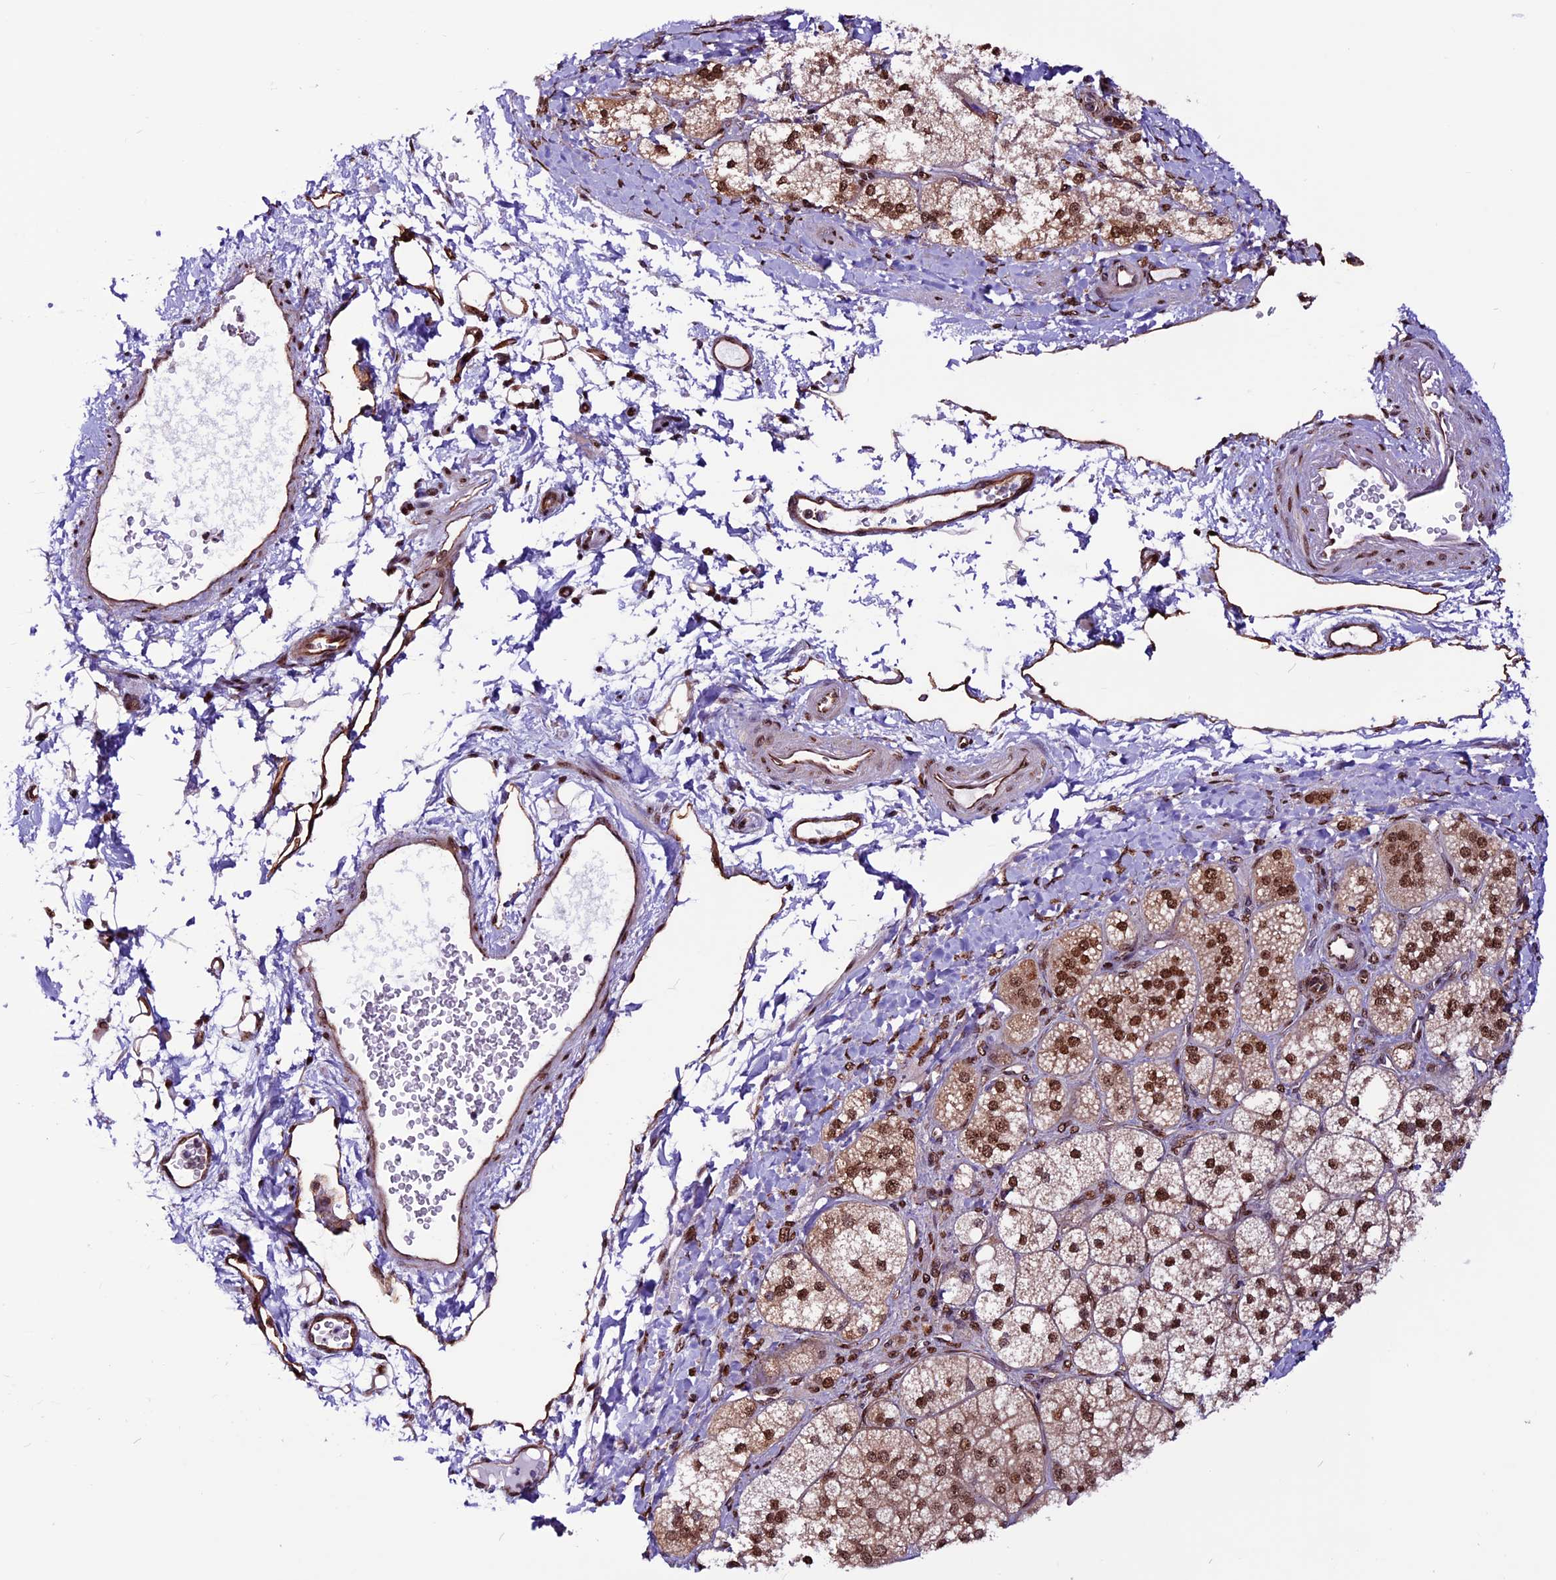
{"staining": {"intensity": "moderate", "quantity": ">75%", "location": "cytoplasmic/membranous,nuclear"}, "tissue": "adrenal gland", "cell_type": "Glandular cells", "image_type": "normal", "snomed": [{"axis": "morphology", "description": "Normal tissue, NOS"}, {"axis": "topography", "description": "Adrenal gland"}], "caption": "Adrenal gland stained with IHC reveals moderate cytoplasmic/membranous,nuclear staining in approximately >75% of glandular cells. Ihc stains the protein in brown and the nuclei are stained blue.", "gene": "RINL", "patient": {"sex": "male", "age": 61}}